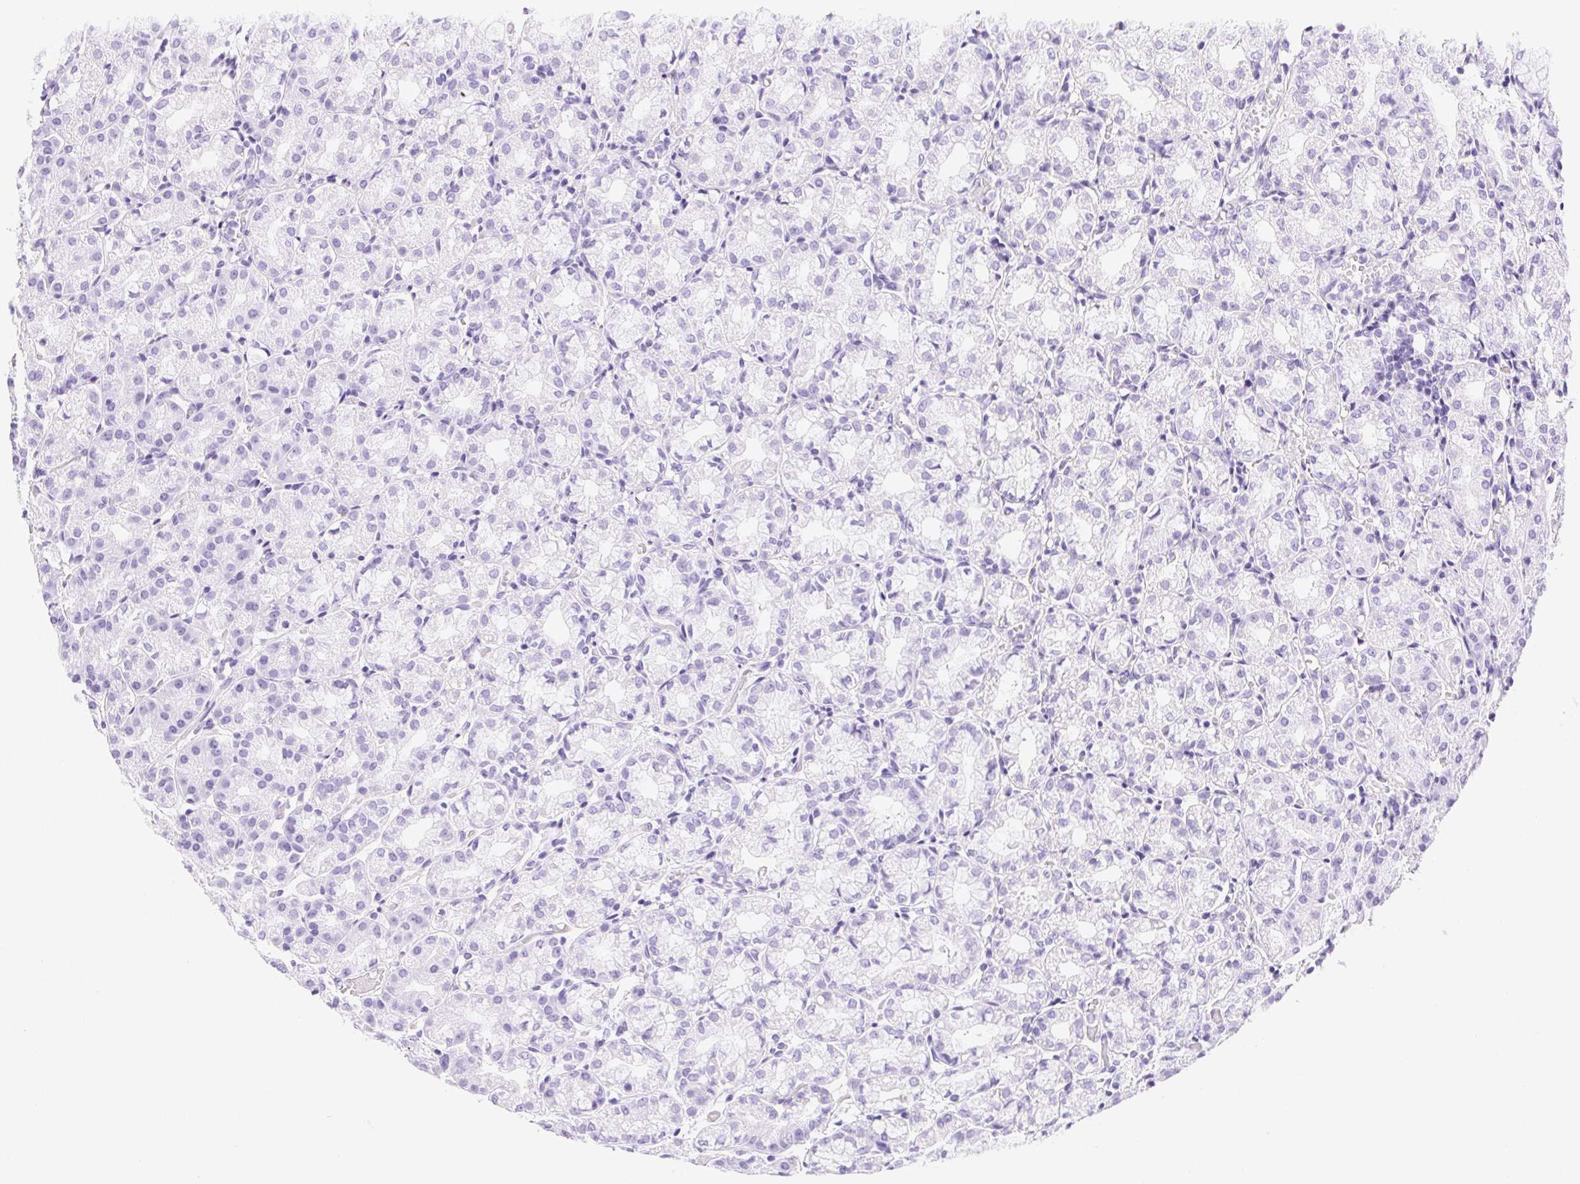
{"staining": {"intensity": "negative", "quantity": "none", "location": "none"}, "tissue": "stomach", "cell_type": "Glandular cells", "image_type": "normal", "snomed": [{"axis": "morphology", "description": "Normal tissue, NOS"}, {"axis": "topography", "description": "Stomach"}], "caption": "IHC image of benign stomach: human stomach stained with DAB (3,3'-diaminobenzidine) displays no significant protein staining in glandular cells.", "gene": "CLDN16", "patient": {"sex": "female", "age": 57}}